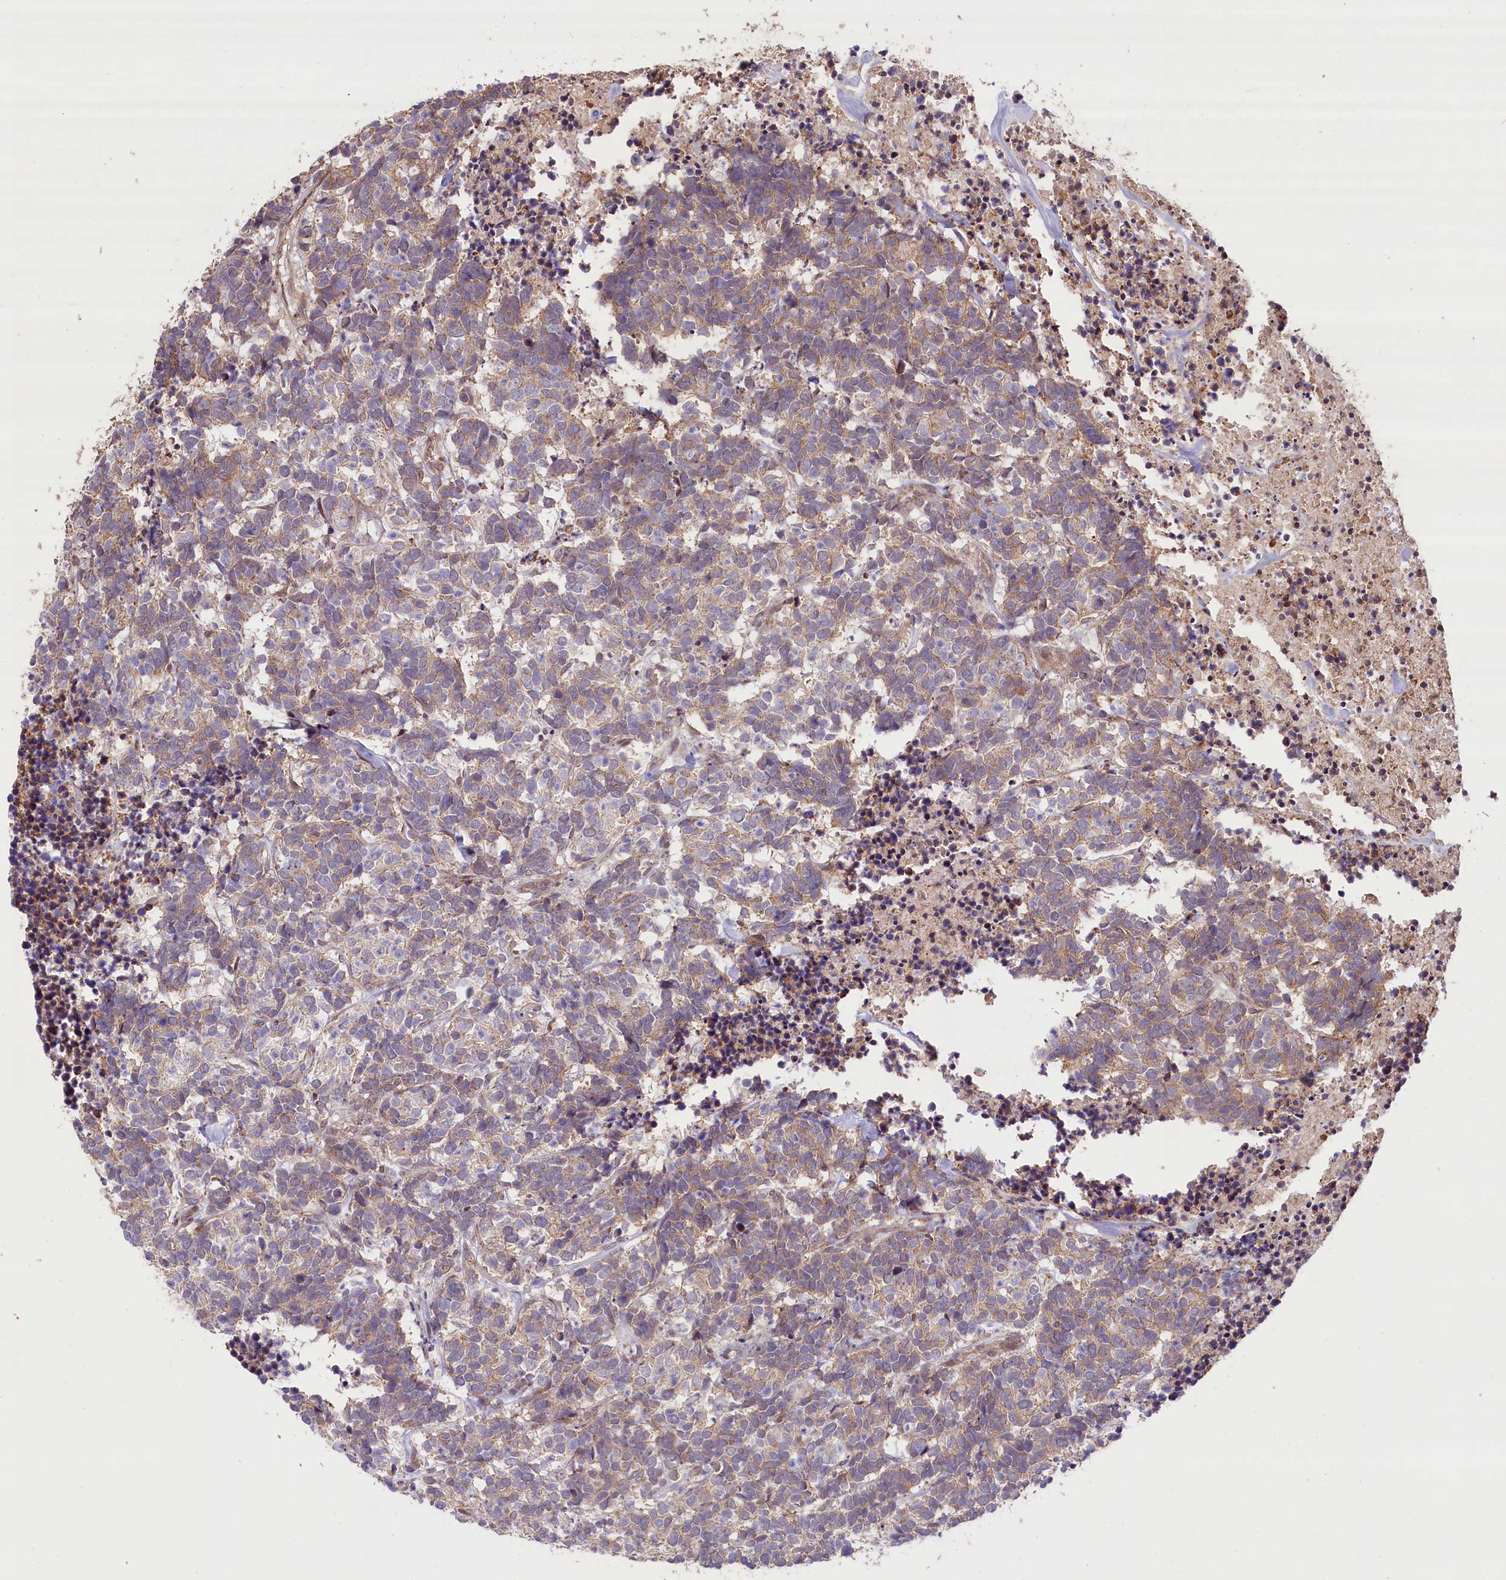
{"staining": {"intensity": "weak", "quantity": ">75%", "location": "cytoplasmic/membranous"}, "tissue": "carcinoid", "cell_type": "Tumor cells", "image_type": "cancer", "snomed": [{"axis": "morphology", "description": "Carcinoma, NOS"}, {"axis": "morphology", "description": "Carcinoid, malignant, NOS"}, {"axis": "topography", "description": "Urinary bladder"}], "caption": "A brown stain highlights weak cytoplasmic/membranous positivity of a protein in carcinoid tumor cells. The staining was performed using DAB to visualize the protein expression in brown, while the nuclei were stained in blue with hematoxylin (Magnification: 20x).", "gene": "HDAC5", "patient": {"sex": "male", "age": 57}}